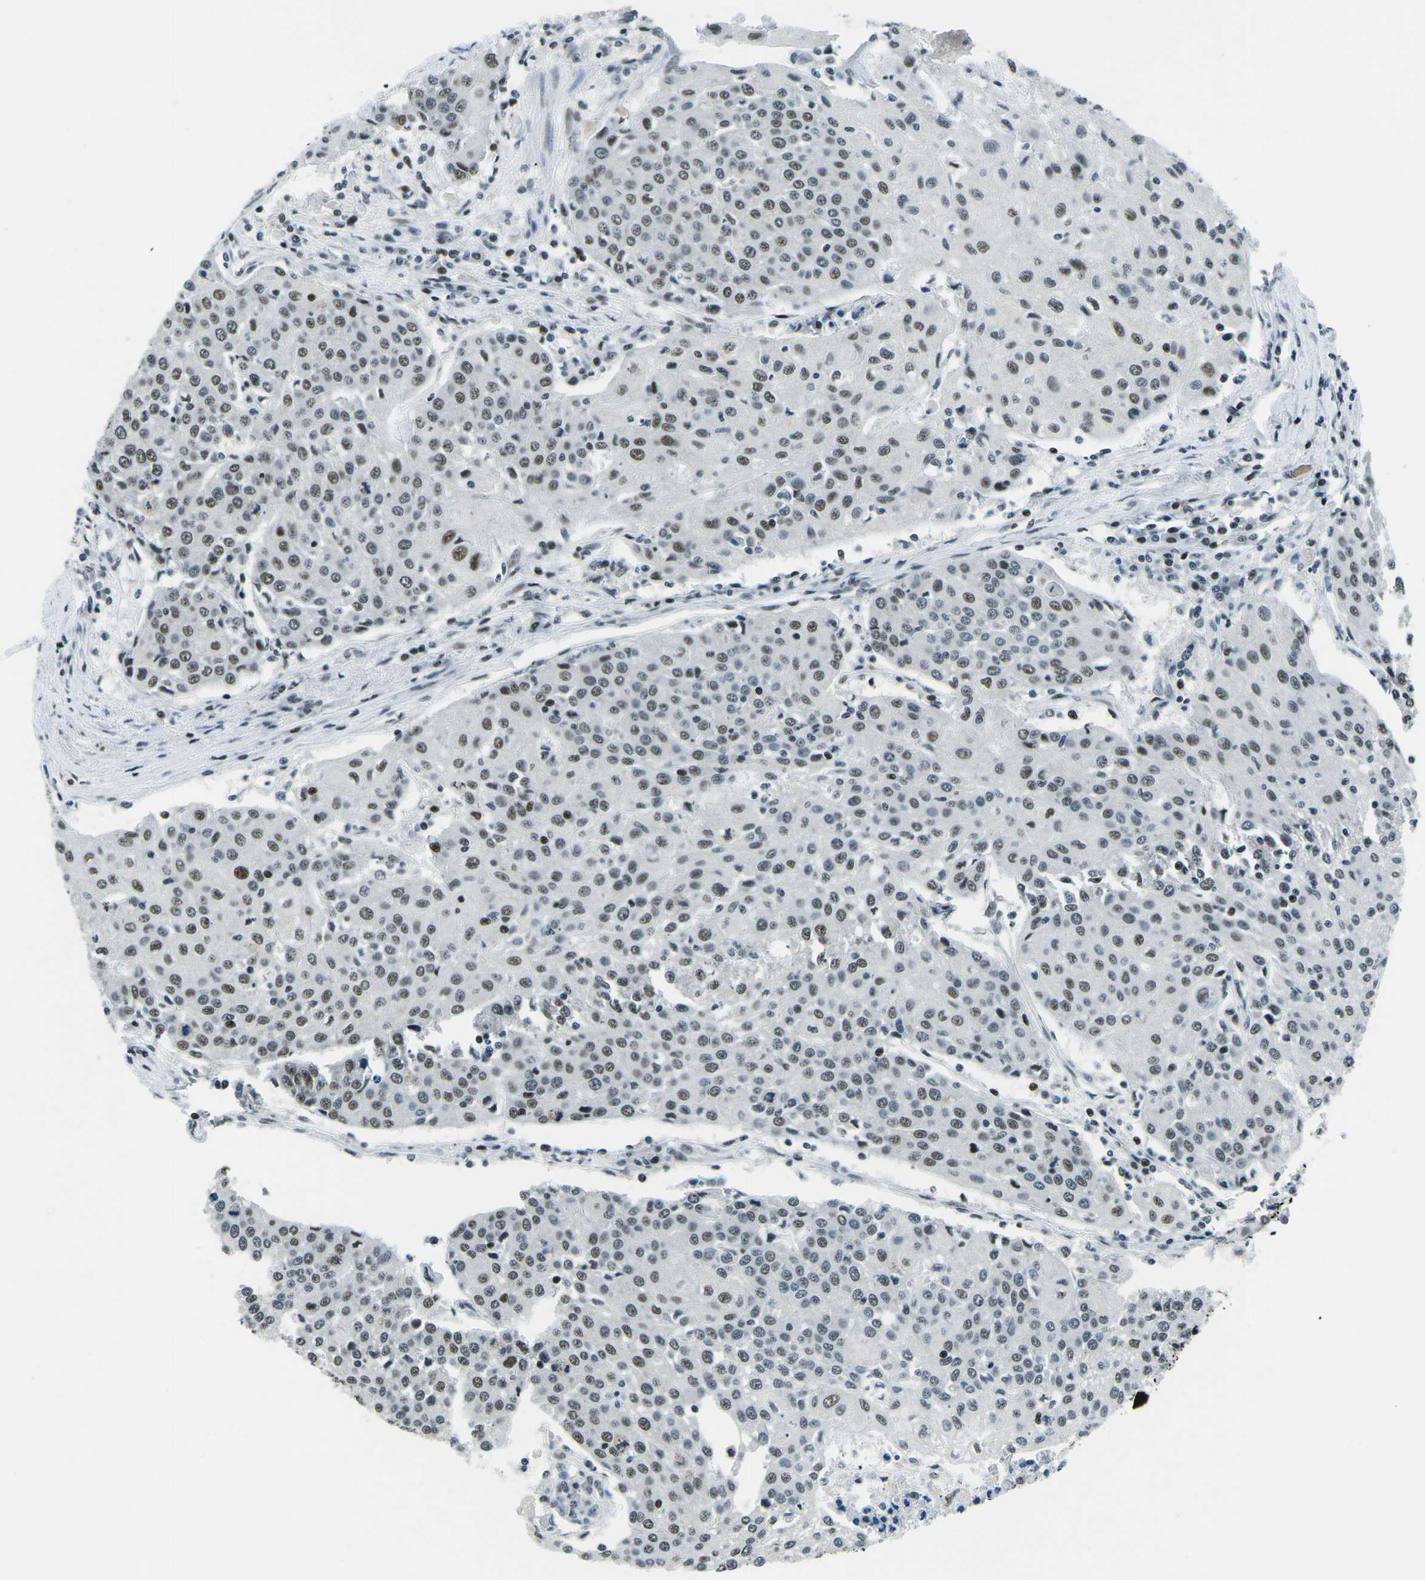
{"staining": {"intensity": "weak", "quantity": "25%-75%", "location": "nuclear"}, "tissue": "urothelial cancer", "cell_type": "Tumor cells", "image_type": "cancer", "snomed": [{"axis": "morphology", "description": "Urothelial carcinoma, High grade"}, {"axis": "topography", "description": "Urinary bladder"}], "caption": "The immunohistochemical stain shows weak nuclear expression in tumor cells of urothelial cancer tissue.", "gene": "RBL2", "patient": {"sex": "female", "age": 85}}